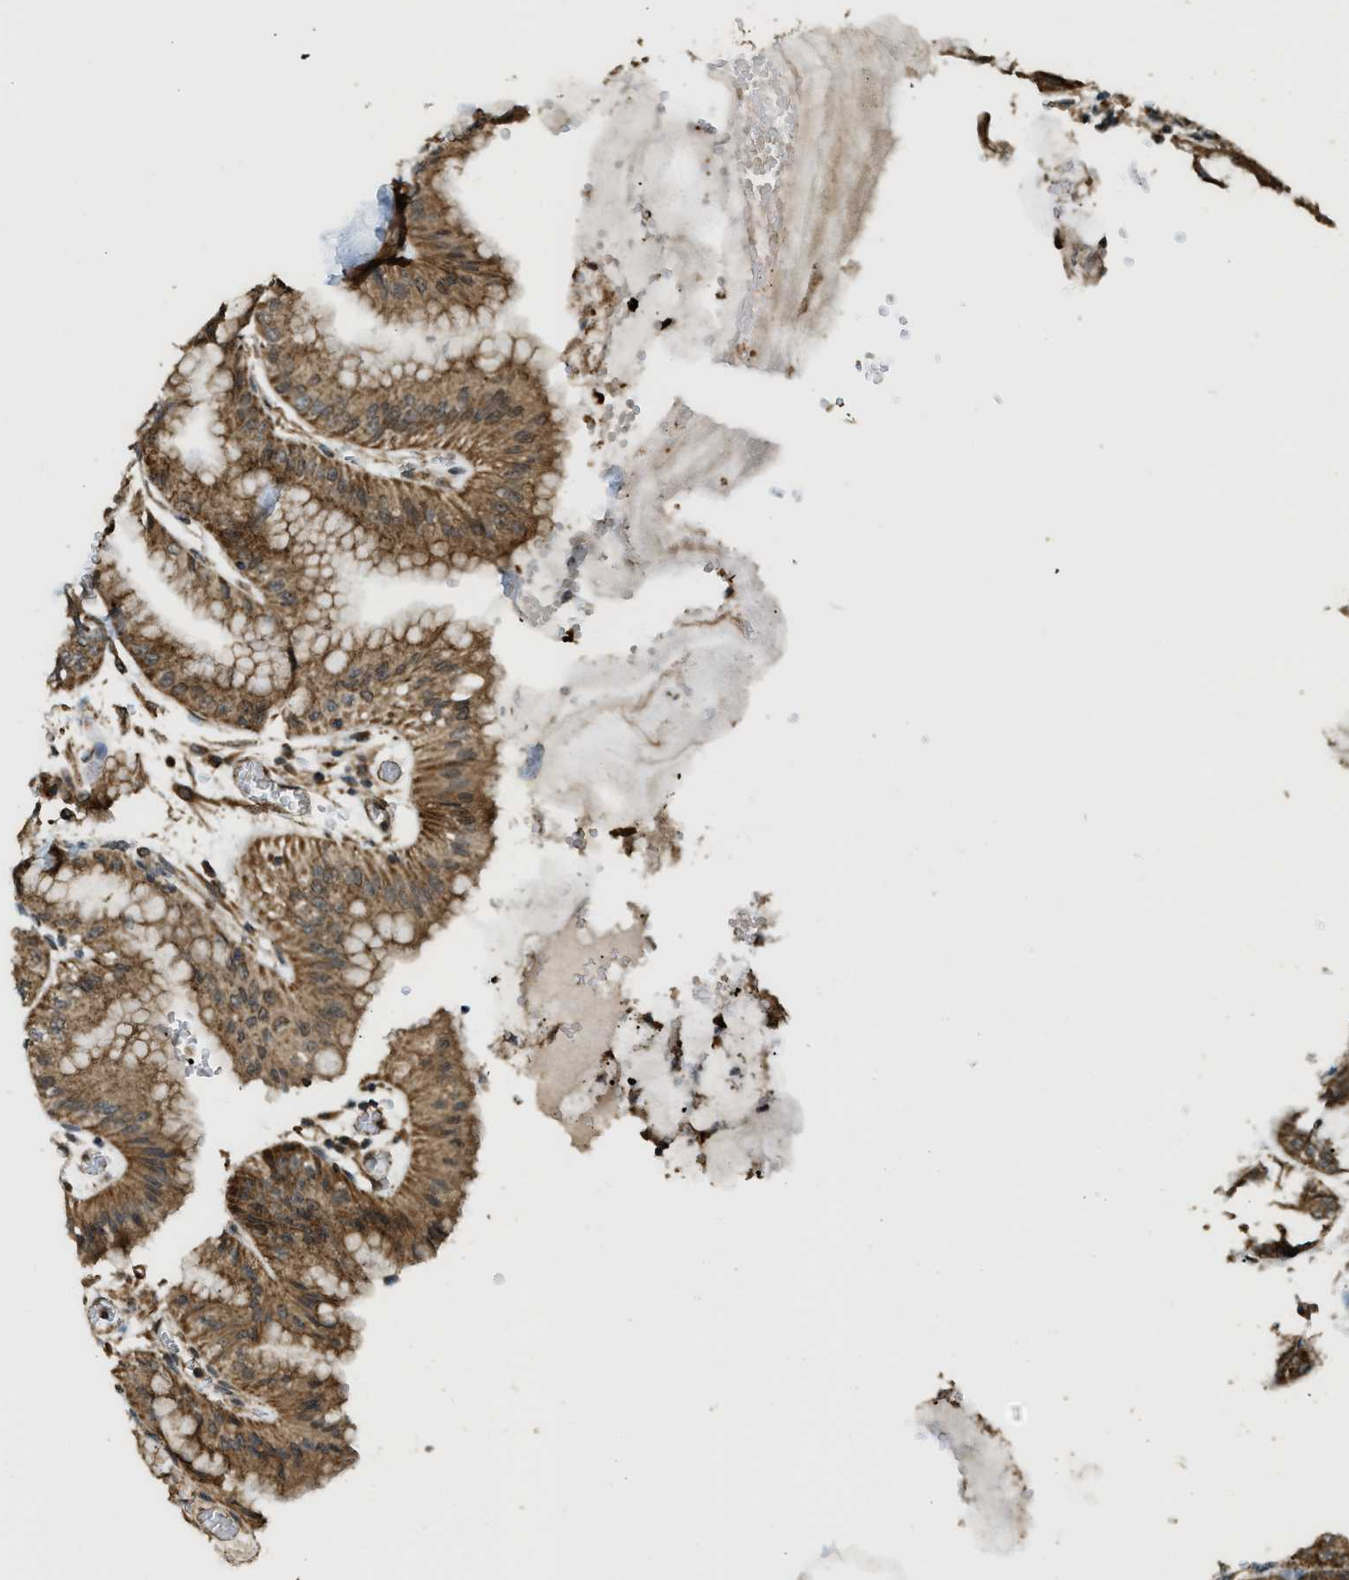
{"staining": {"intensity": "strong", "quantity": ">75%", "location": "cytoplasmic/membranous"}, "tissue": "stomach", "cell_type": "Glandular cells", "image_type": "normal", "snomed": [{"axis": "morphology", "description": "Normal tissue, NOS"}, {"axis": "topography", "description": "Stomach, lower"}], "caption": "Glandular cells reveal strong cytoplasmic/membranous expression in approximately >75% of cells in normal stomach.", "gene": "CTPS1", "patient": {"sex": "male", "age": 71}}